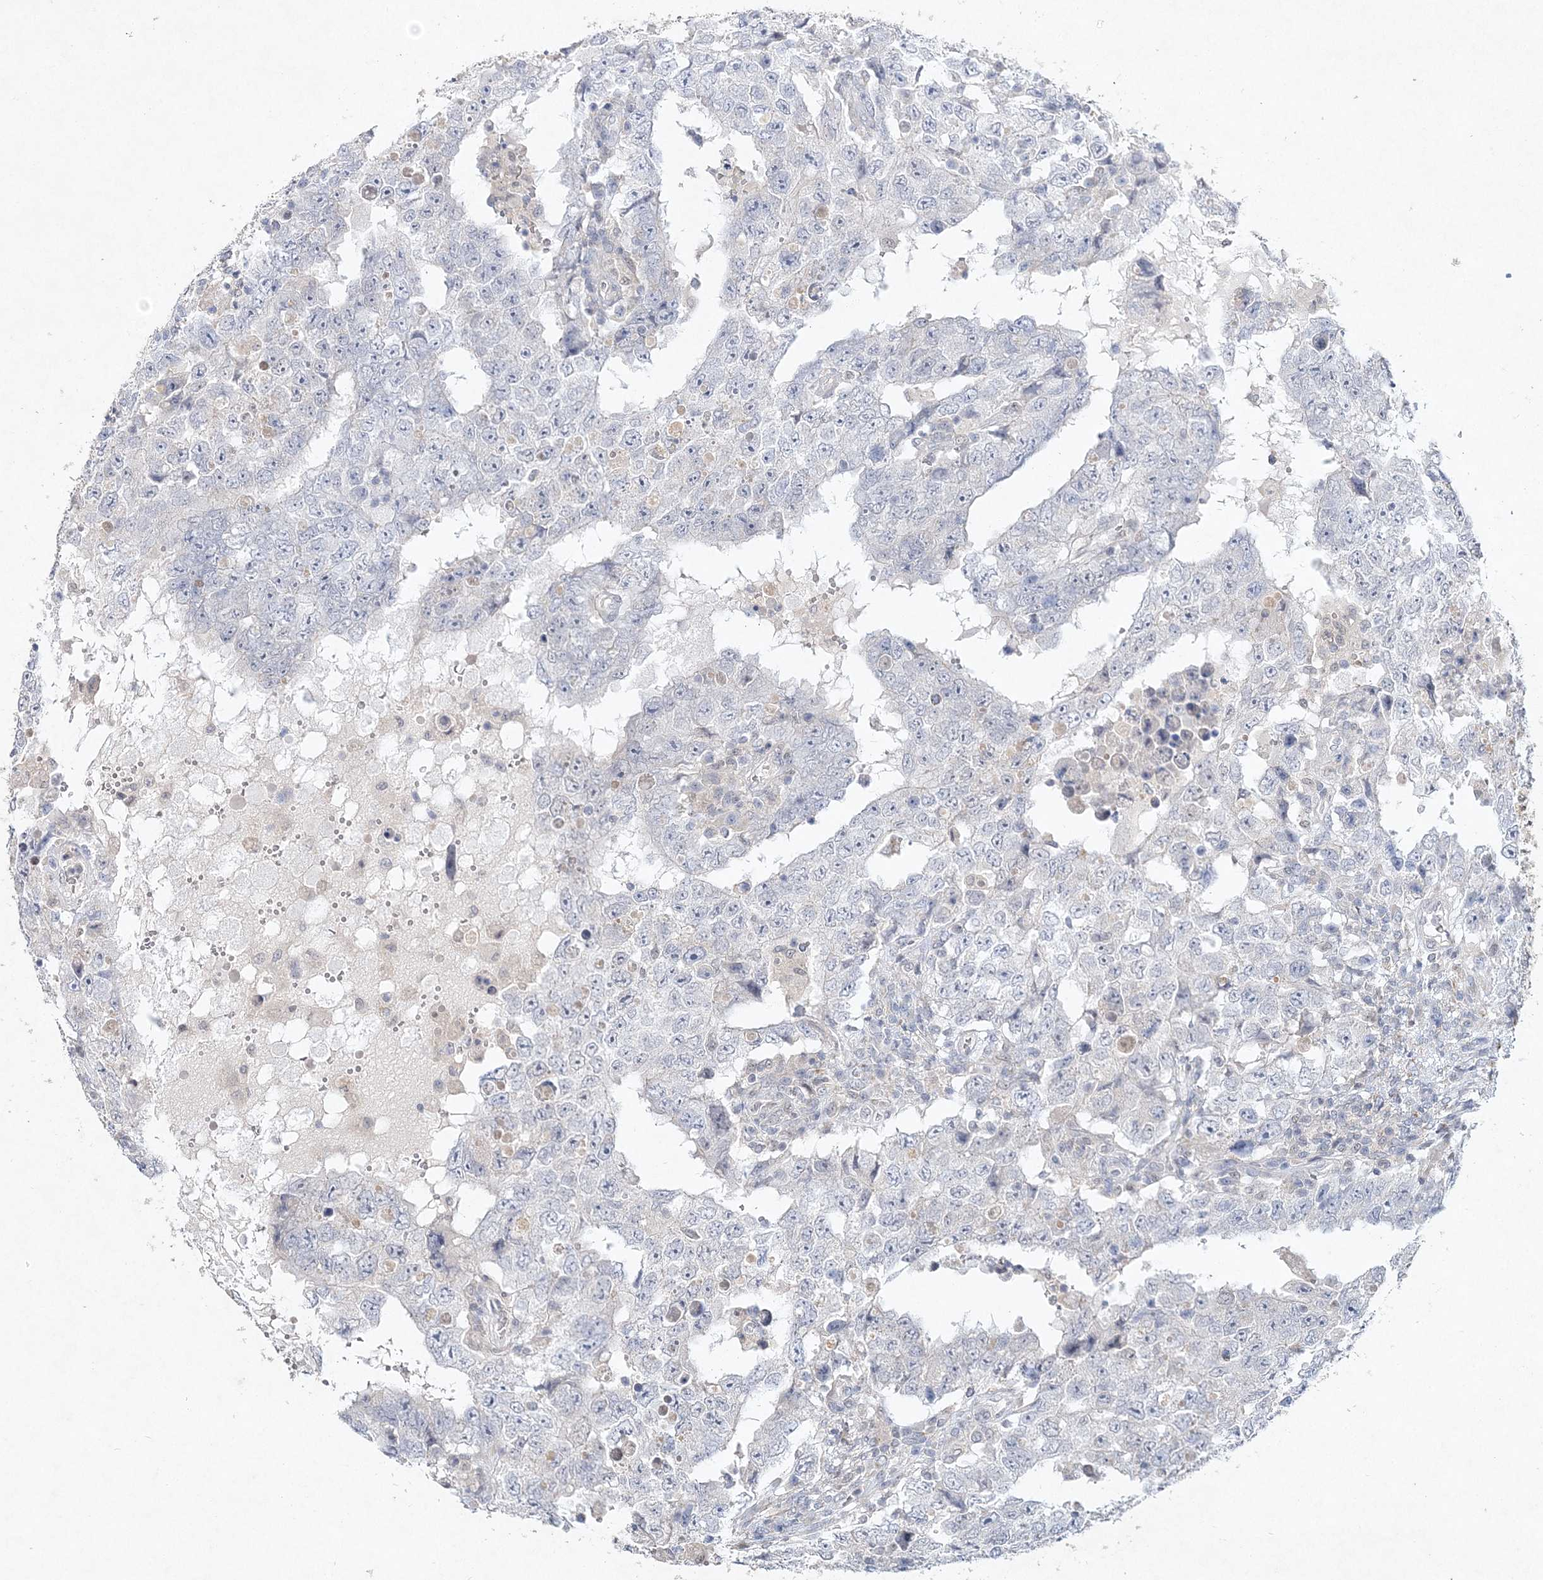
{"staining": {"intensity": "negative", "quantity": "none", "location": "none"}, "tissue": "testis cancer", "cell_type": "Tumor cells", "image_type": "cancer", "snomed": [{"axis": "morphology", "description": "Carcinoma, Embryonal, NOS"}, {"axis": "topography", "description": "Testis"}], "caption": "High power microscopy micrograph of an immunohistochemistry photomicrograph of testis embryonal carcinoma, revealing no significant expression in tumor cells.", "gene": "MAT2B", "patient": {"sex": "male", "age": 26}}